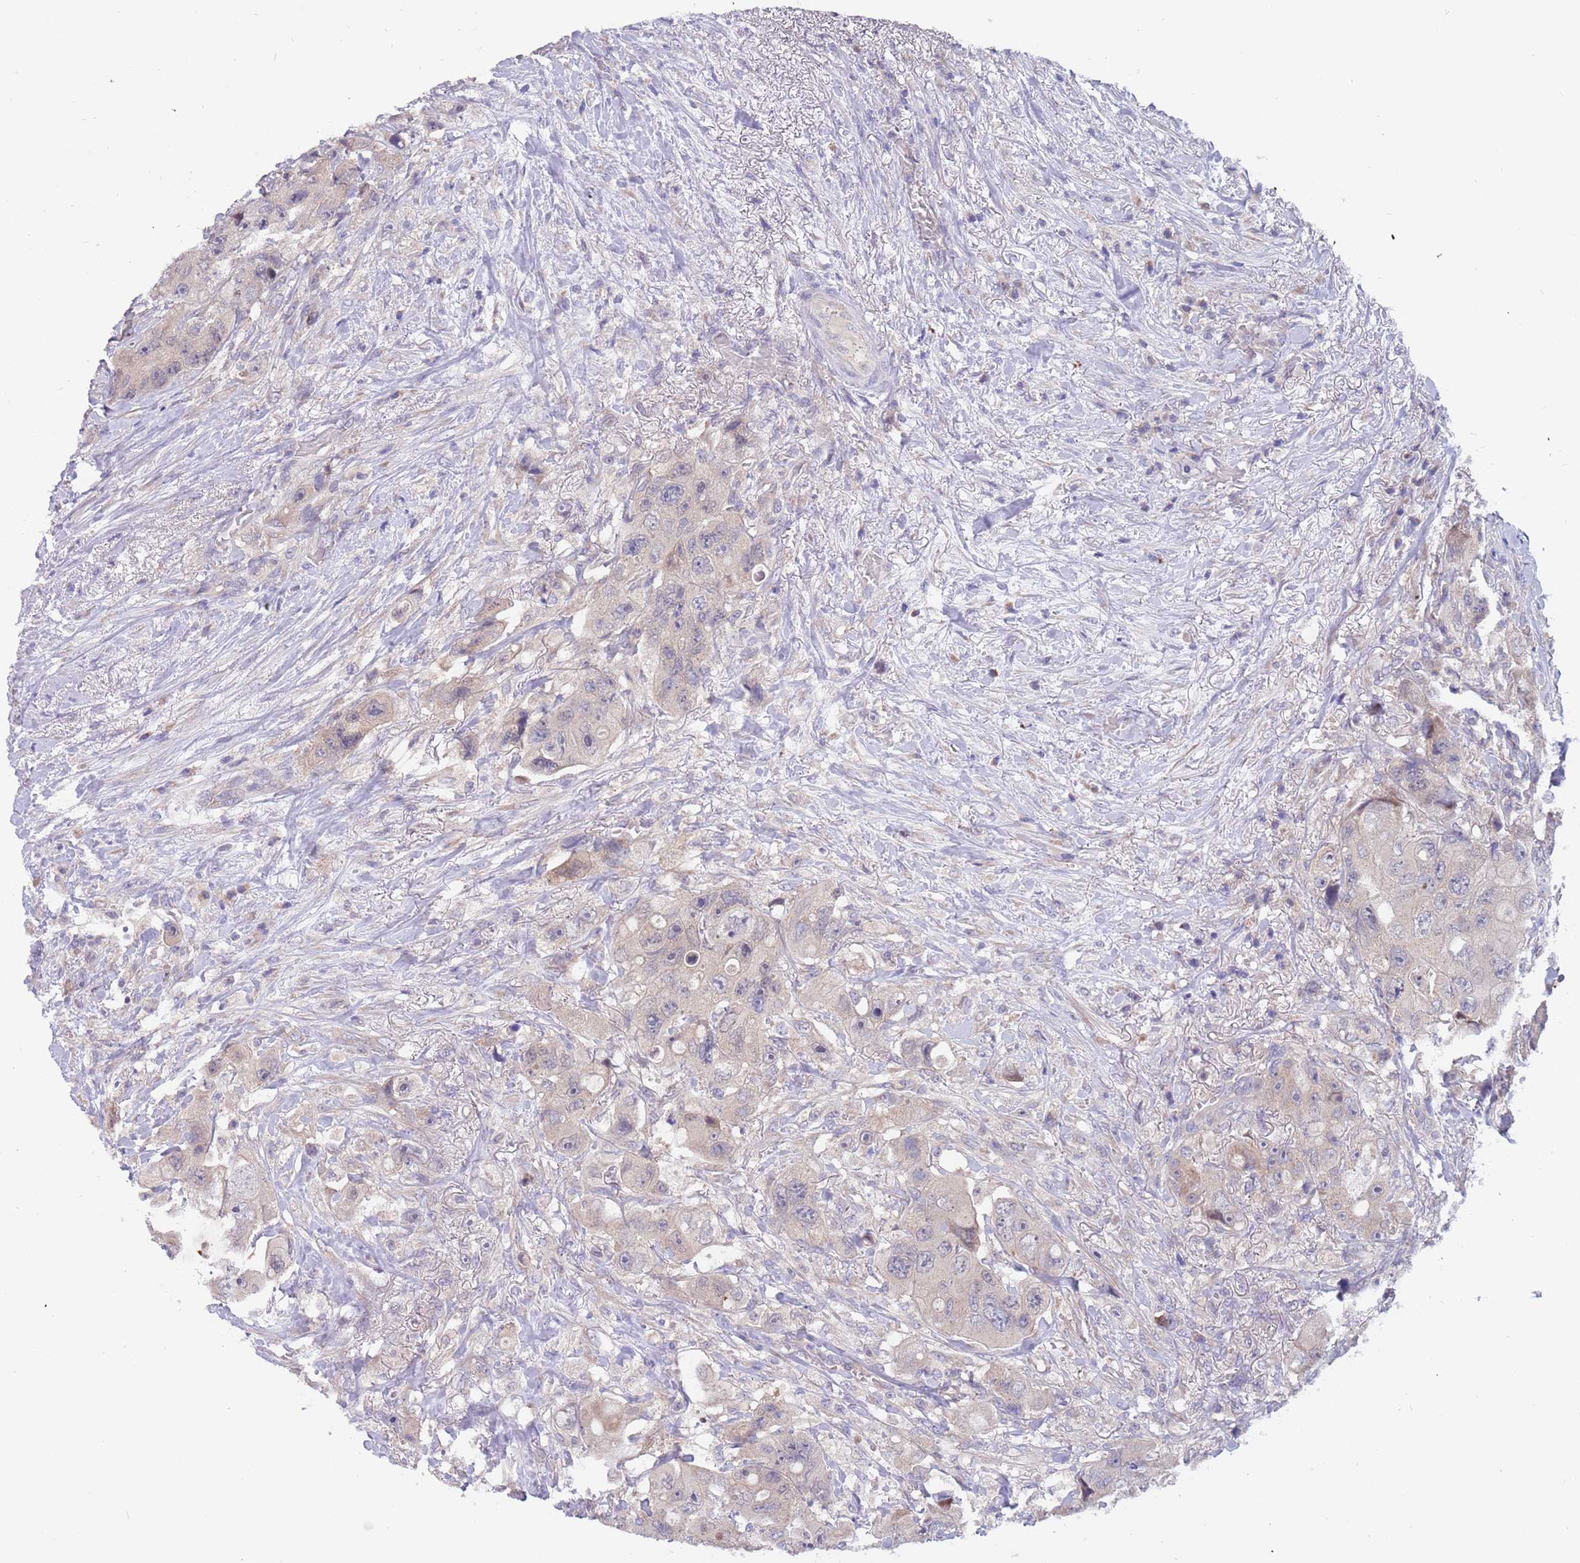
{"staining": {"intensity": "weak", "quantity": "<25%", "location": "cytoplasmic/membranous"}, "tissue": "colorectal cancer", "cell_type": "Tumor cells", "image_type": "cancer", "snomed": [{"axis": "morphology", "description": "Adenocarcinoma, NOS"}, {"axis": "topography", "description": "Colon"}], "caption": "IHC of human colorectal cancer (adenocarcinoma) shows no positivity in tumor cells. (DAB (3,3'-diaminobenzidine) immunohistochemistry (IHC) visualized using brightfield microscopy, high magnification).", "gene": "ZNF746", "patient": {"sex": "female", "age": 46}}